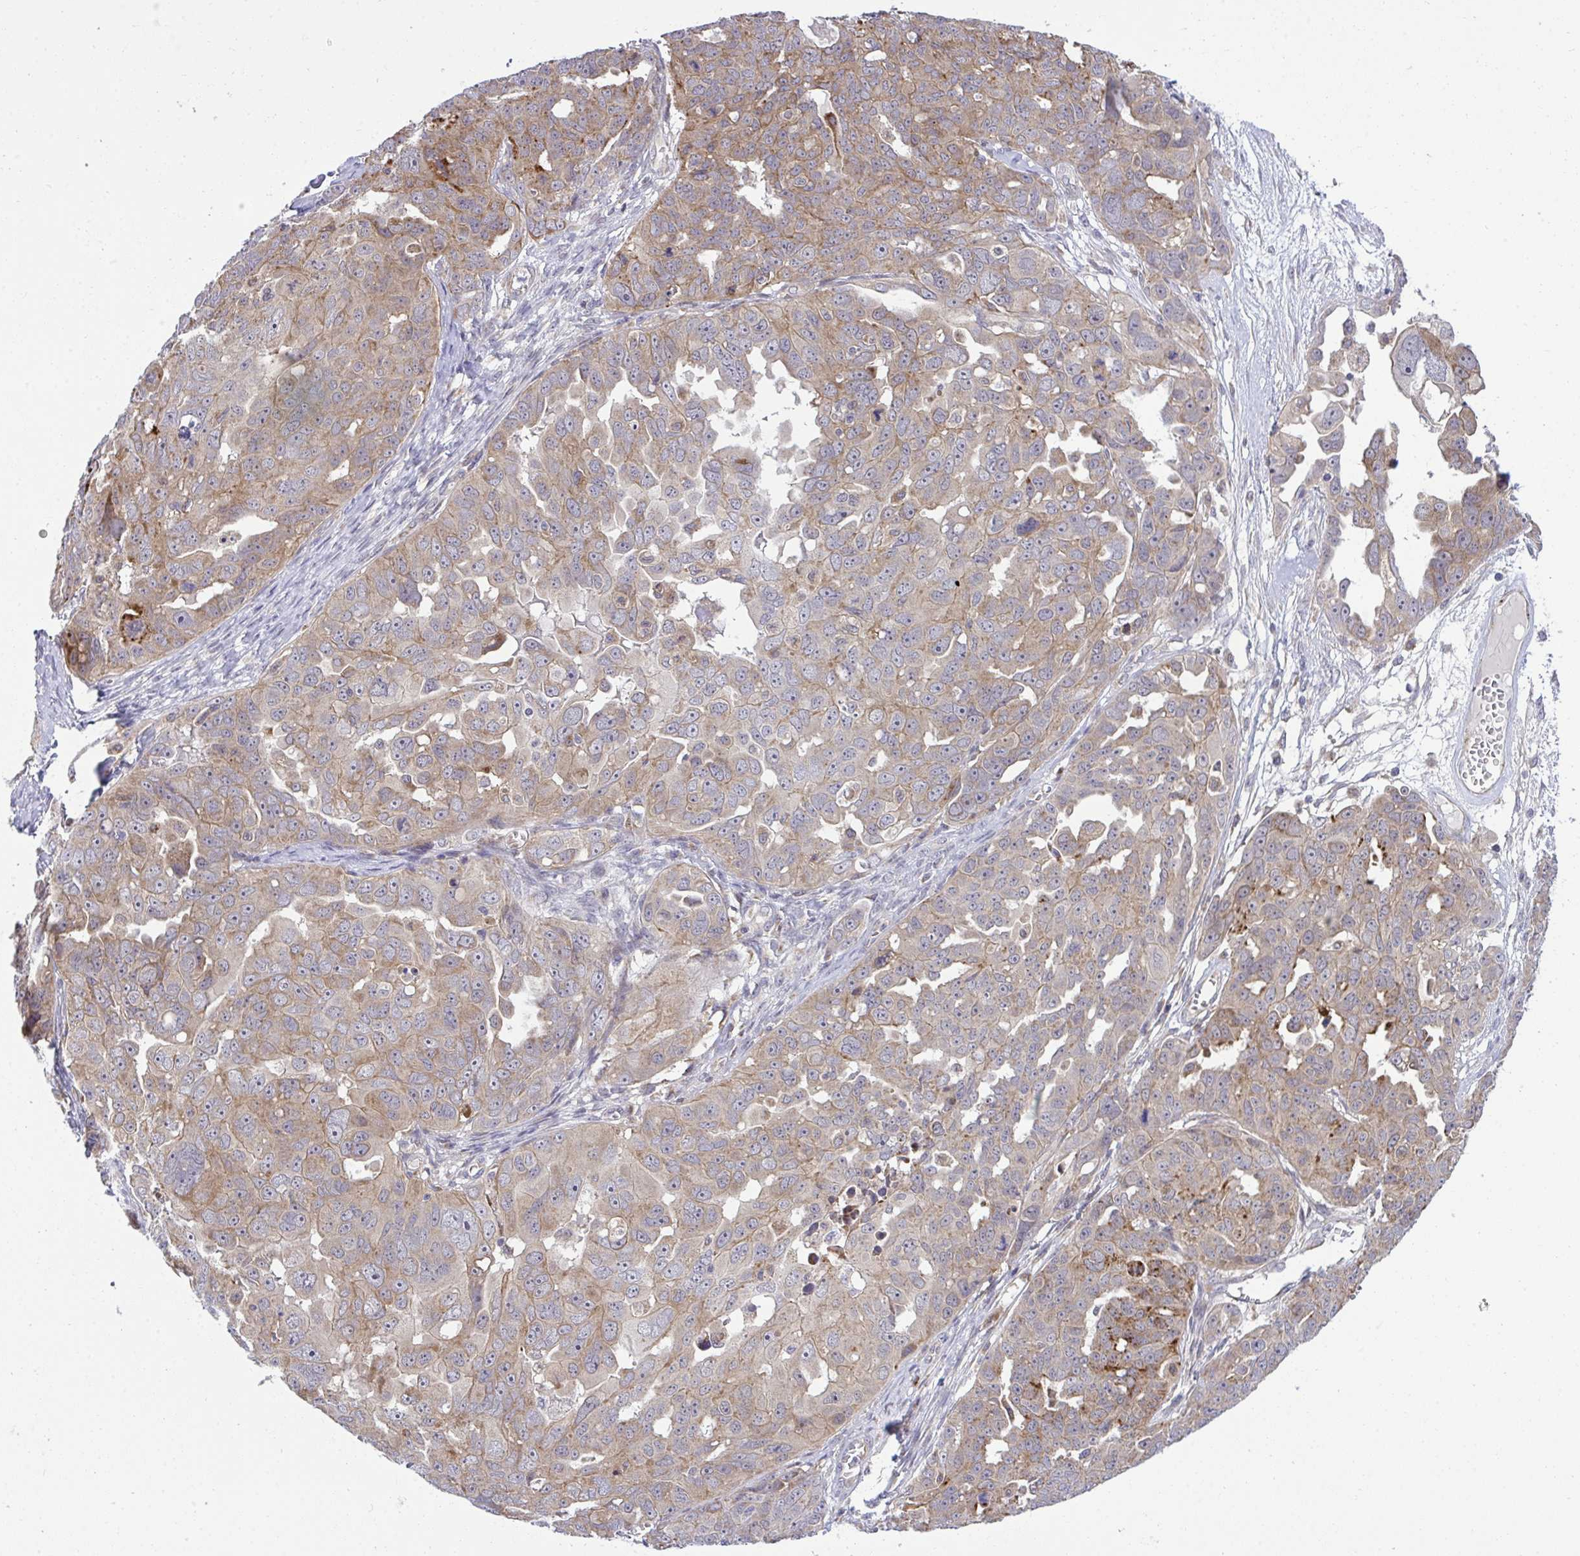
{"staining": {"intensity": "moderate", "quantity": "25%-75%", "location": "cytoplasmic/membranous"}, "tissue": "ovarian cancer", "cell_type": "Tumor cells", "image_type": "cancer", "snomed": [{"axis": "morphology", "description": "Carcinoma, endometroid"}, {"axis": "topography", "description": "Ovary"}], "caption": "There is medium levels of moderate cytoplasmic/membranous positivity in tumor cells of endometroid carcinoma (ovarian), as demonstrated by immunohistochemical staining (brown color).", "gene": "XAF1", "patient": {"sex": "female", "age": 70}}